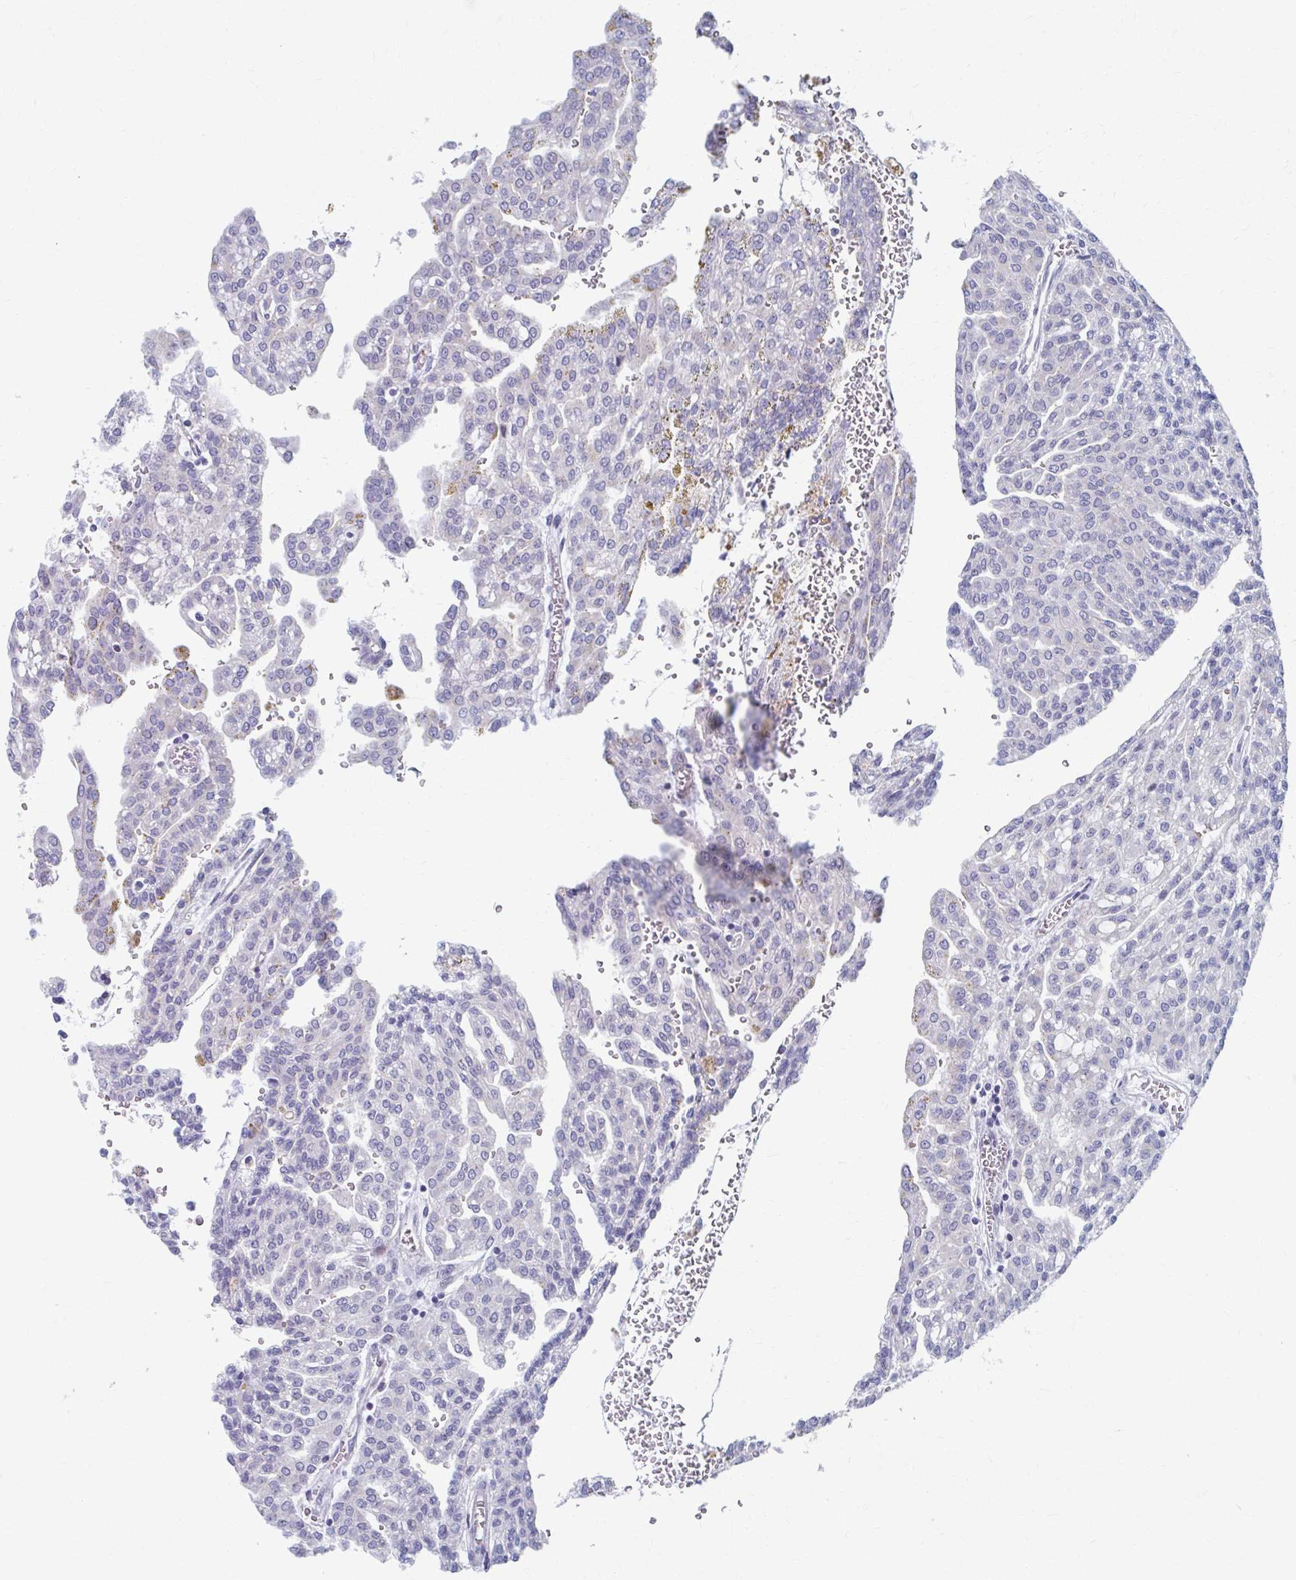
{"staining": {"intensity": "negative", "quantity": "none", "location": "none"}, "tissue": "renal cancer", "cell_type": "Tumor cells", "image_type": "cancer", "snomed": [{"axis": "morphology", "description": "Adenocarcinoma, NOS"}, {"axis": "topography", "description": "Kidney"}], "caption": "Immunohistochemical staining of renal cancer (adenocarcinoma) displays no significant staining in tumor cells. Nuclei are stained in blue.", "gene": "ABHD16B", "patient": {"sex": "male", "age": 63}}